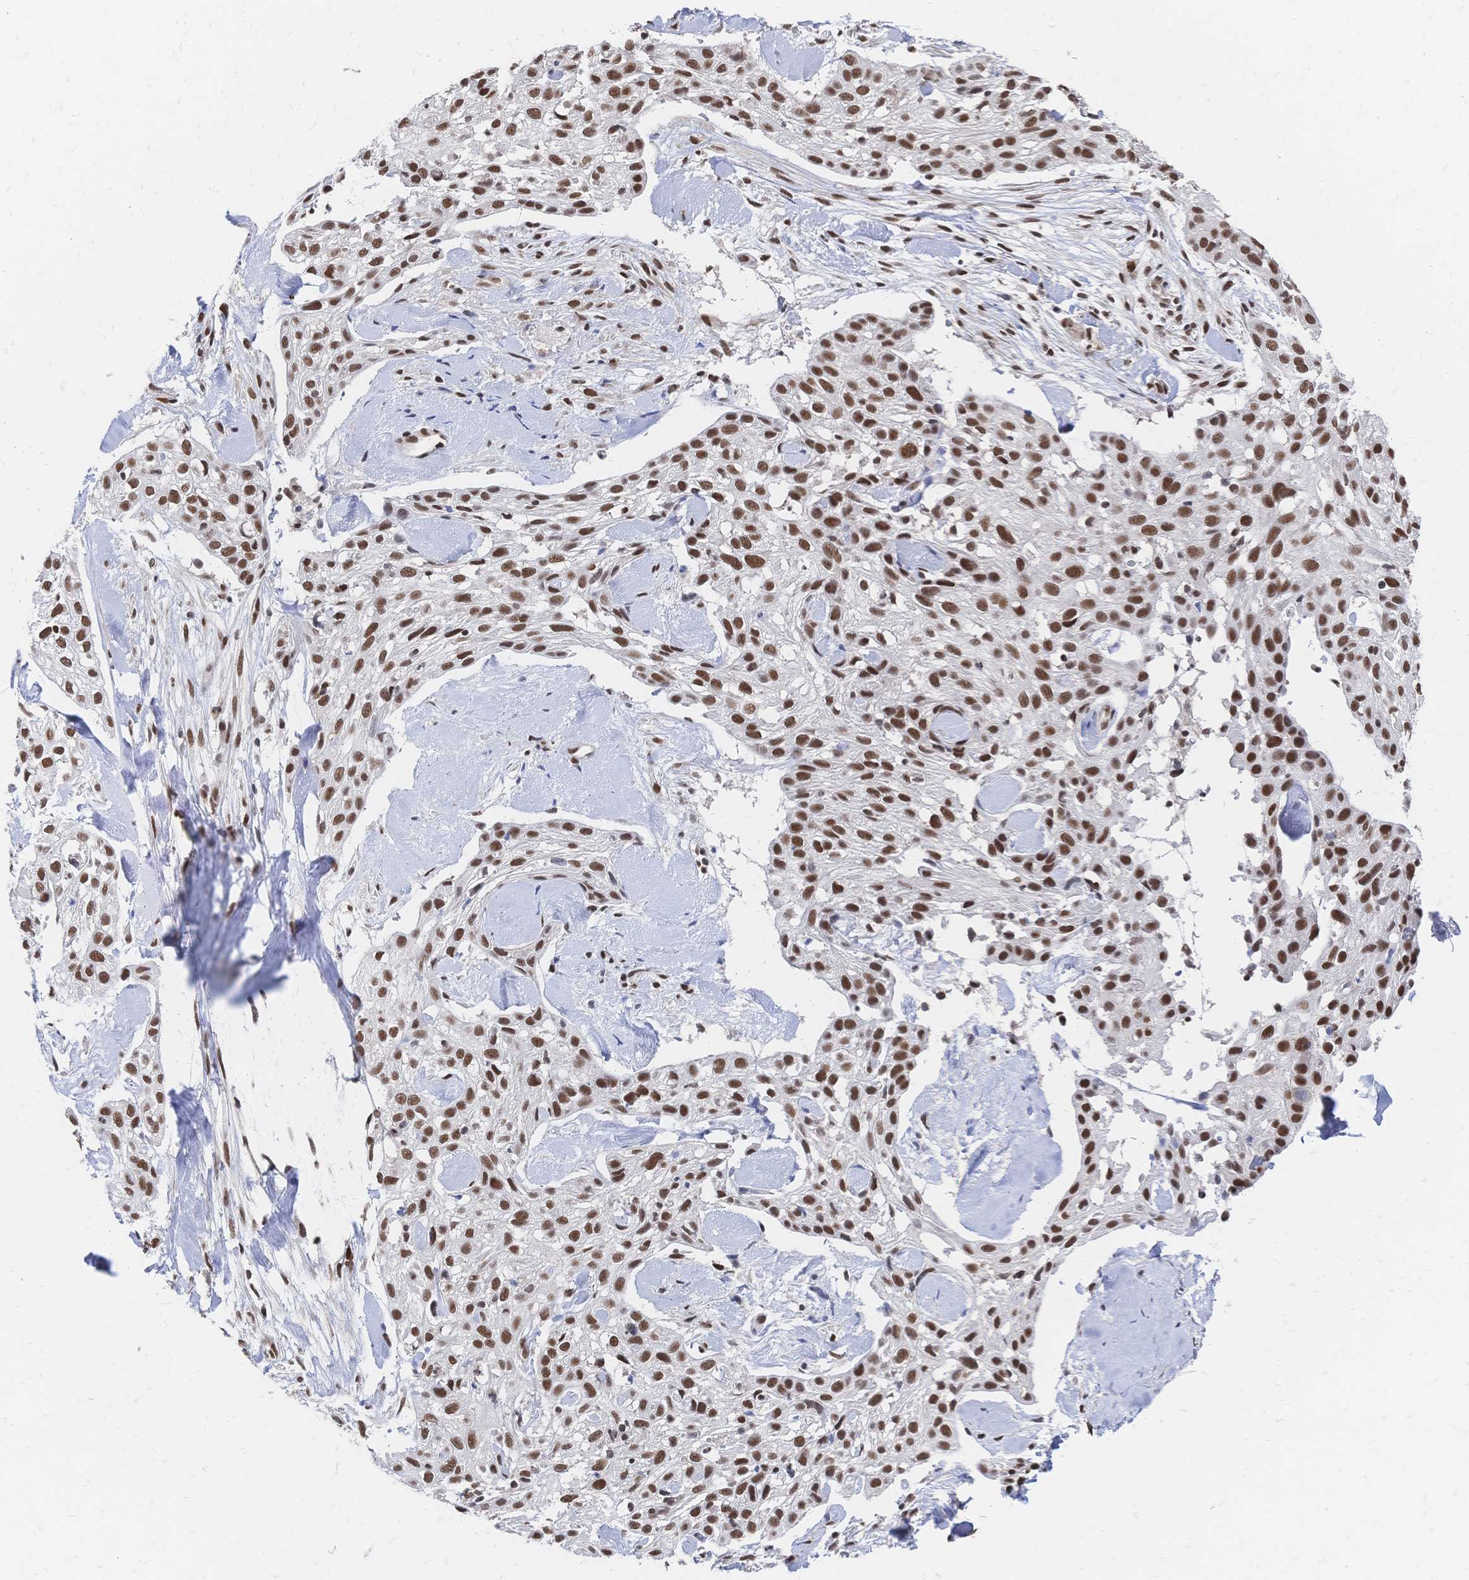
{"staining": {"intensity": "moderate", "quantity": ">75%", "location": "nuclear"}, "tissue": "skin cancer", "cell_type": "Tumor cells", "image_type": "cancer", "snomed": [{"axis": "morphology", "description": "Squamous cell carcinoma, NOS"}, {"axis": "topography", "description": "Skin"}], "caption": "This is an image of immunohistochemistry staining of skin cancer, which shows moderate expression in the nuclear of tumor cells.", "gene": "NELFA", "patient": {"sex": "male", "age": 82}}